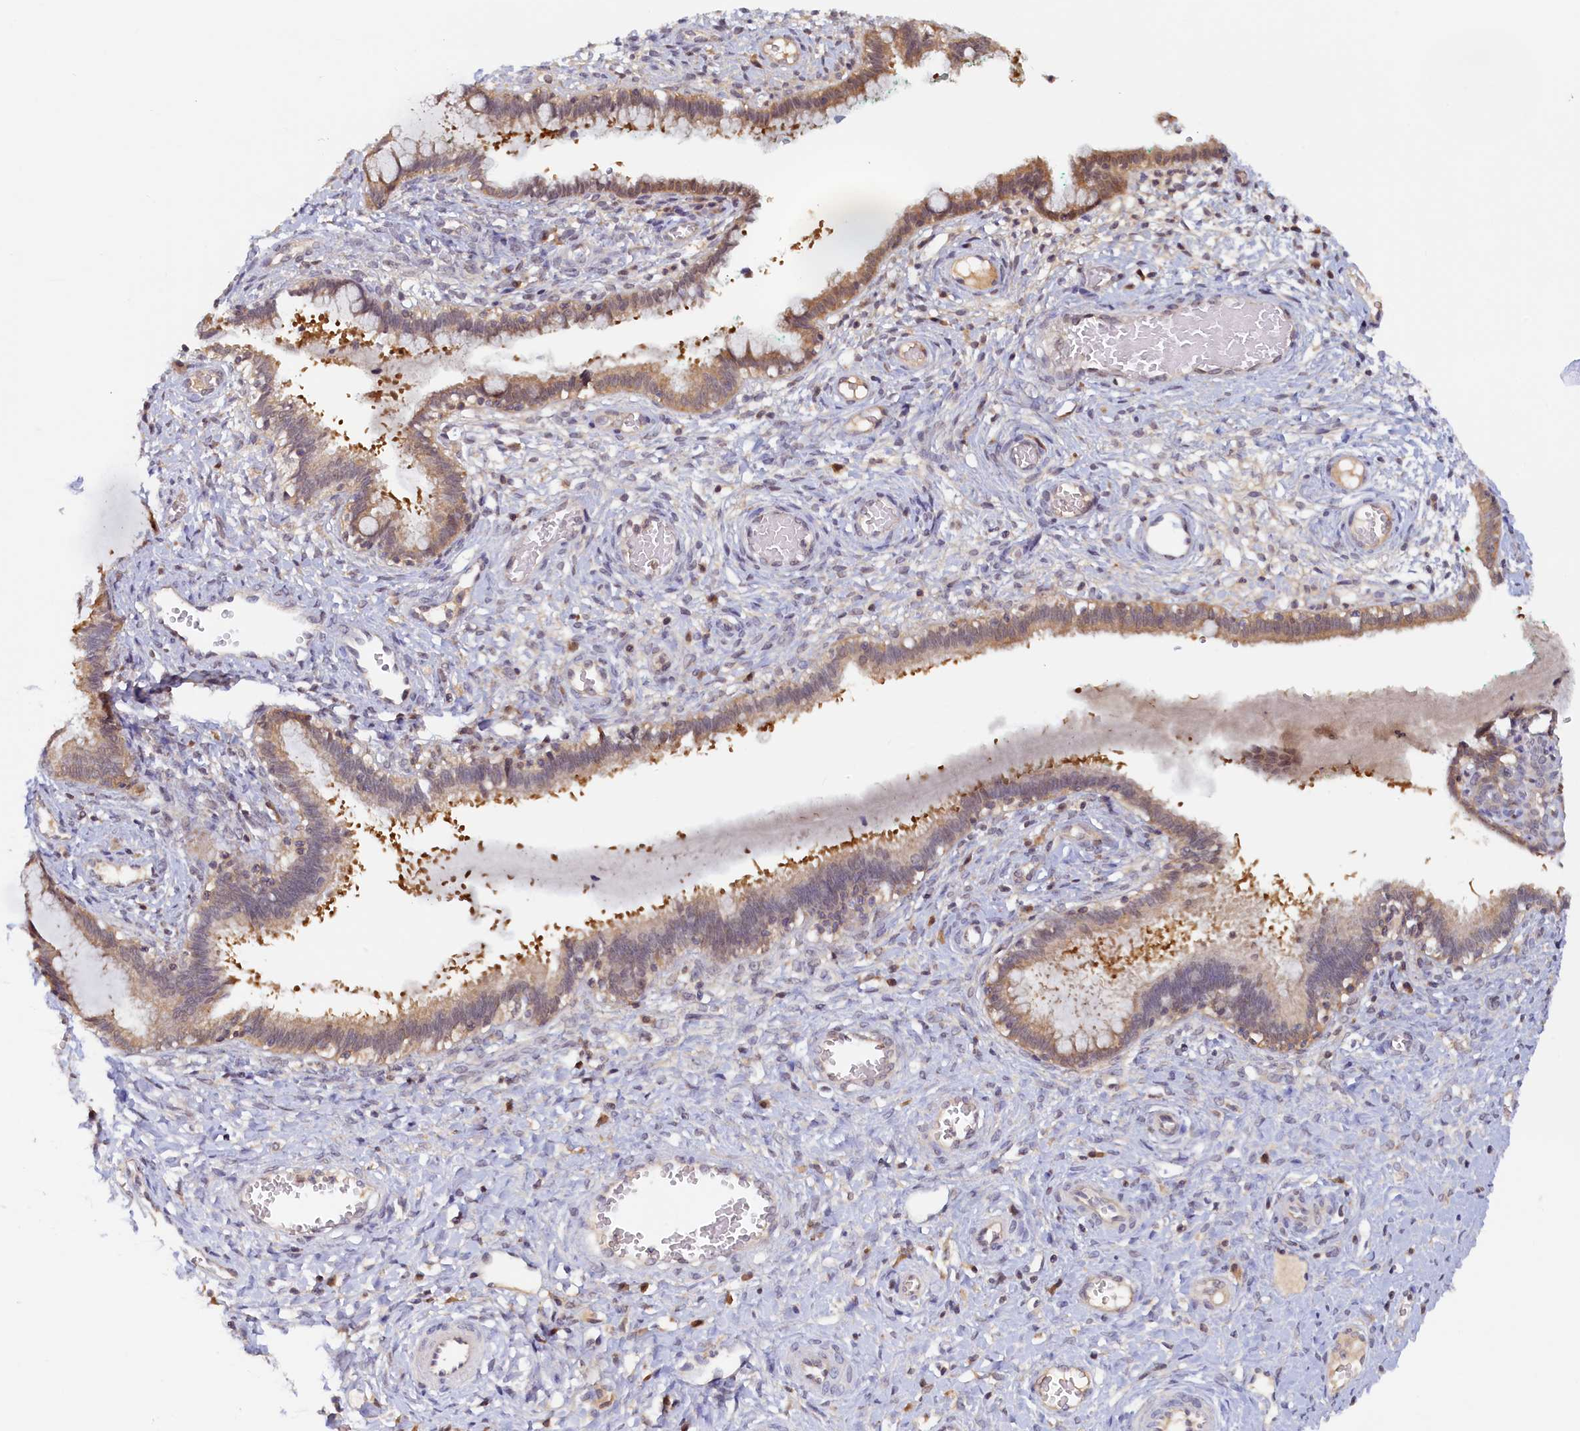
{"staining": {"intensity": "moderate", "quantity": "25%-75%", "location": "cytoplasmic/membranous"}, "tissue": "cervix", "cell_type": "Glandular cells", "image_type": "normal", "snomed": [{"axis": "morphology", "description": "Normal tissue, NOS"}, {"axis": "morphology", "description": "Adenocarcinoma, NOS"}, {"axis": "topography", "description": "Cervix"}], "caption": "Cervix stained with DAB immunohistochemistry shows medium levels of moderate cytoplasmic/membranous expression in approximately 25%-75% of glandular cells. The staining was performed using DAB to visualize the protein expression in brown, while the nuclei were stained in blue with hematoxylin (Magnification: 20x).", "gene": "PAAF1", "patient": {"sex": "female", "age": 29}}